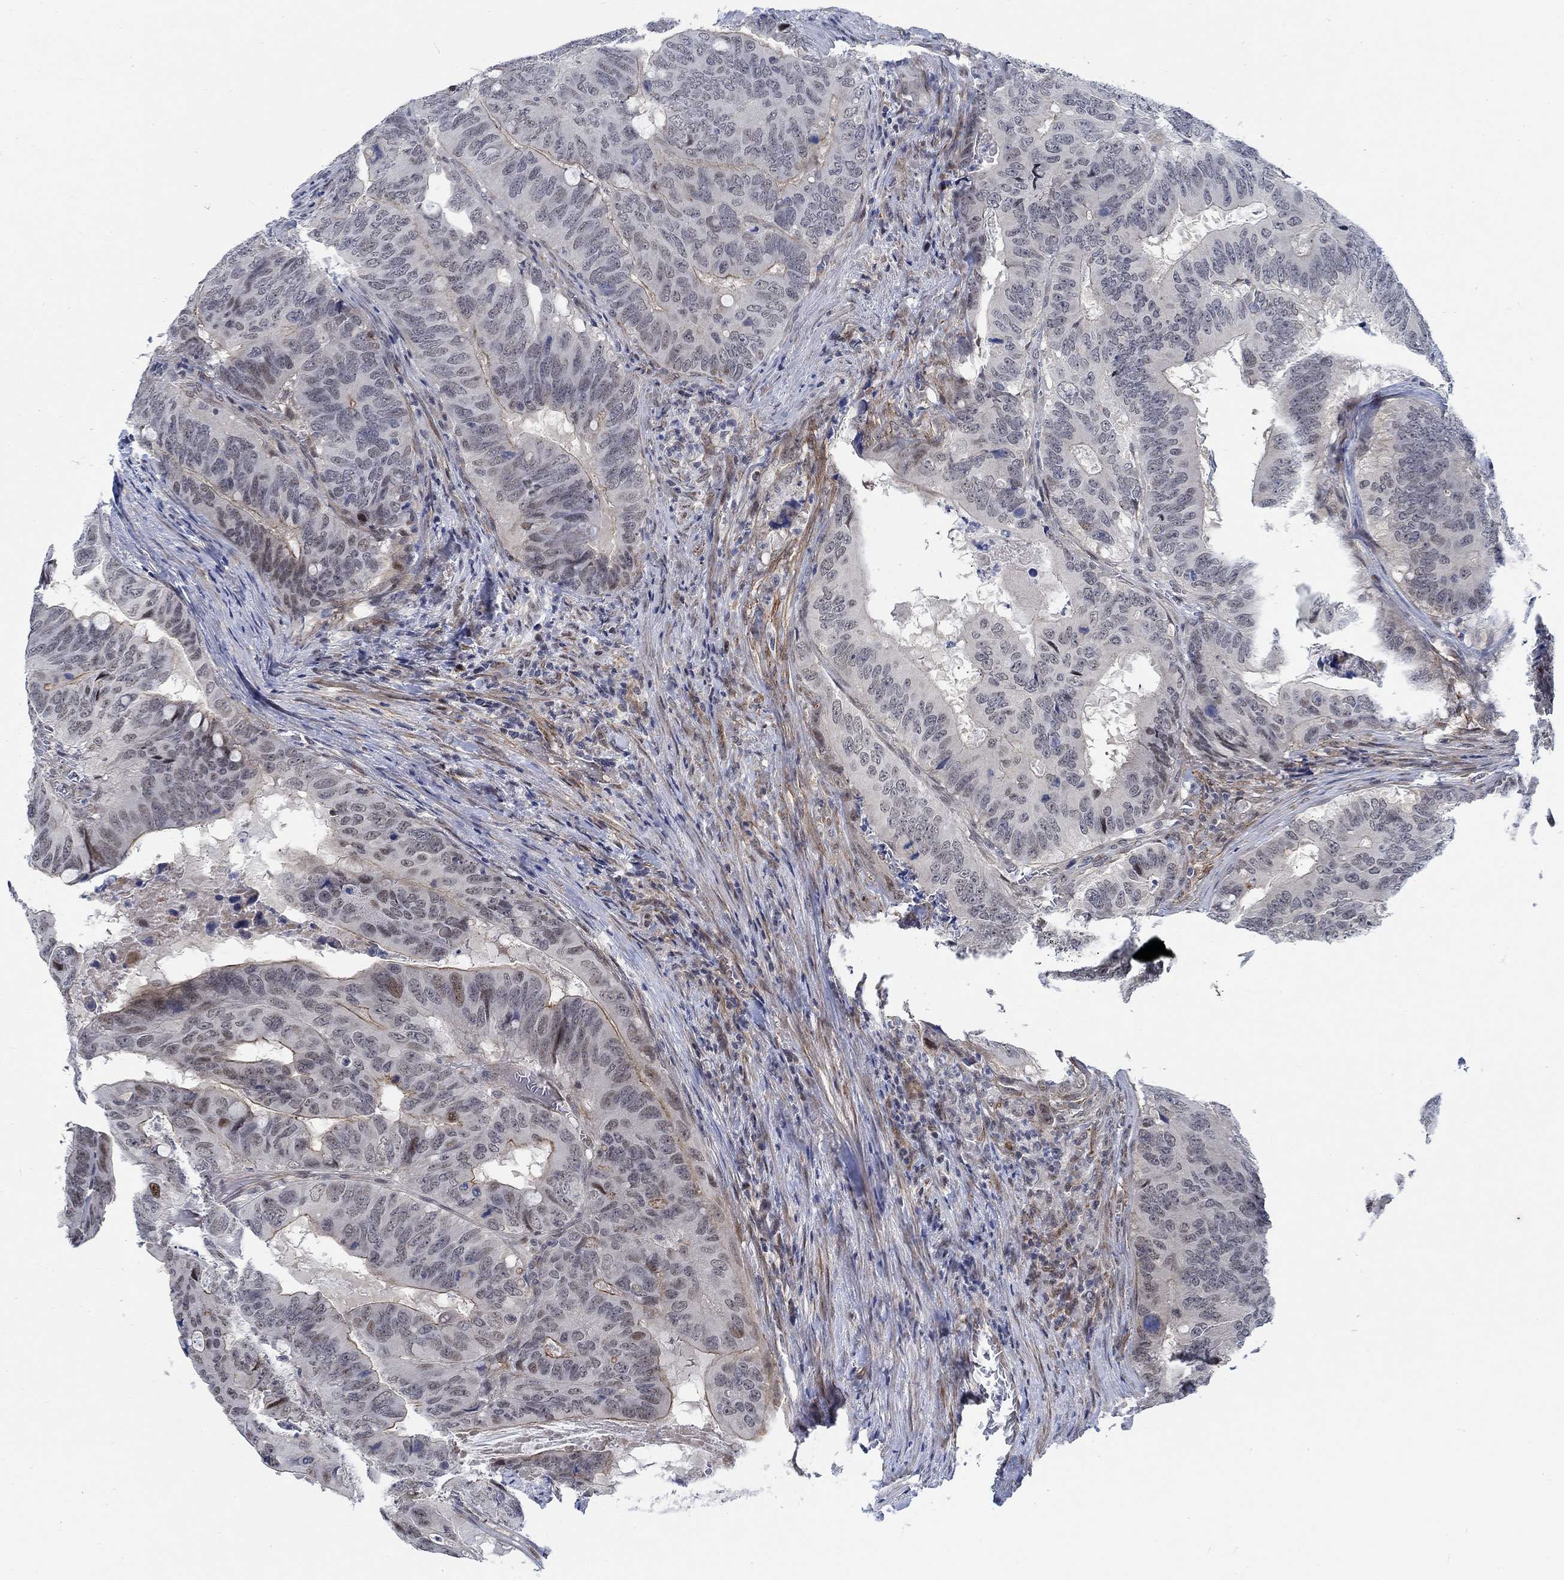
{"staining": {"intensity": "moderate", "quantity": "<25%", "location": "nuclear"}, "tissue": "colorectal cancer", "cell_type": "Tumor cells", "image_type": "cancer", "snomed": [{"axis": "morphology", "description": "Adenocarcinoma, NOS"}, {"axis": "topography", "description": "Colon"}], "caption": "Adenocarcinoma (colorectal) stained for a protein (brown) reveals moderate nuclear positive positivity in about <25% of tumor cells.", "gene": "KCNH8", "patient": {"sex": "male", "age": 79}}